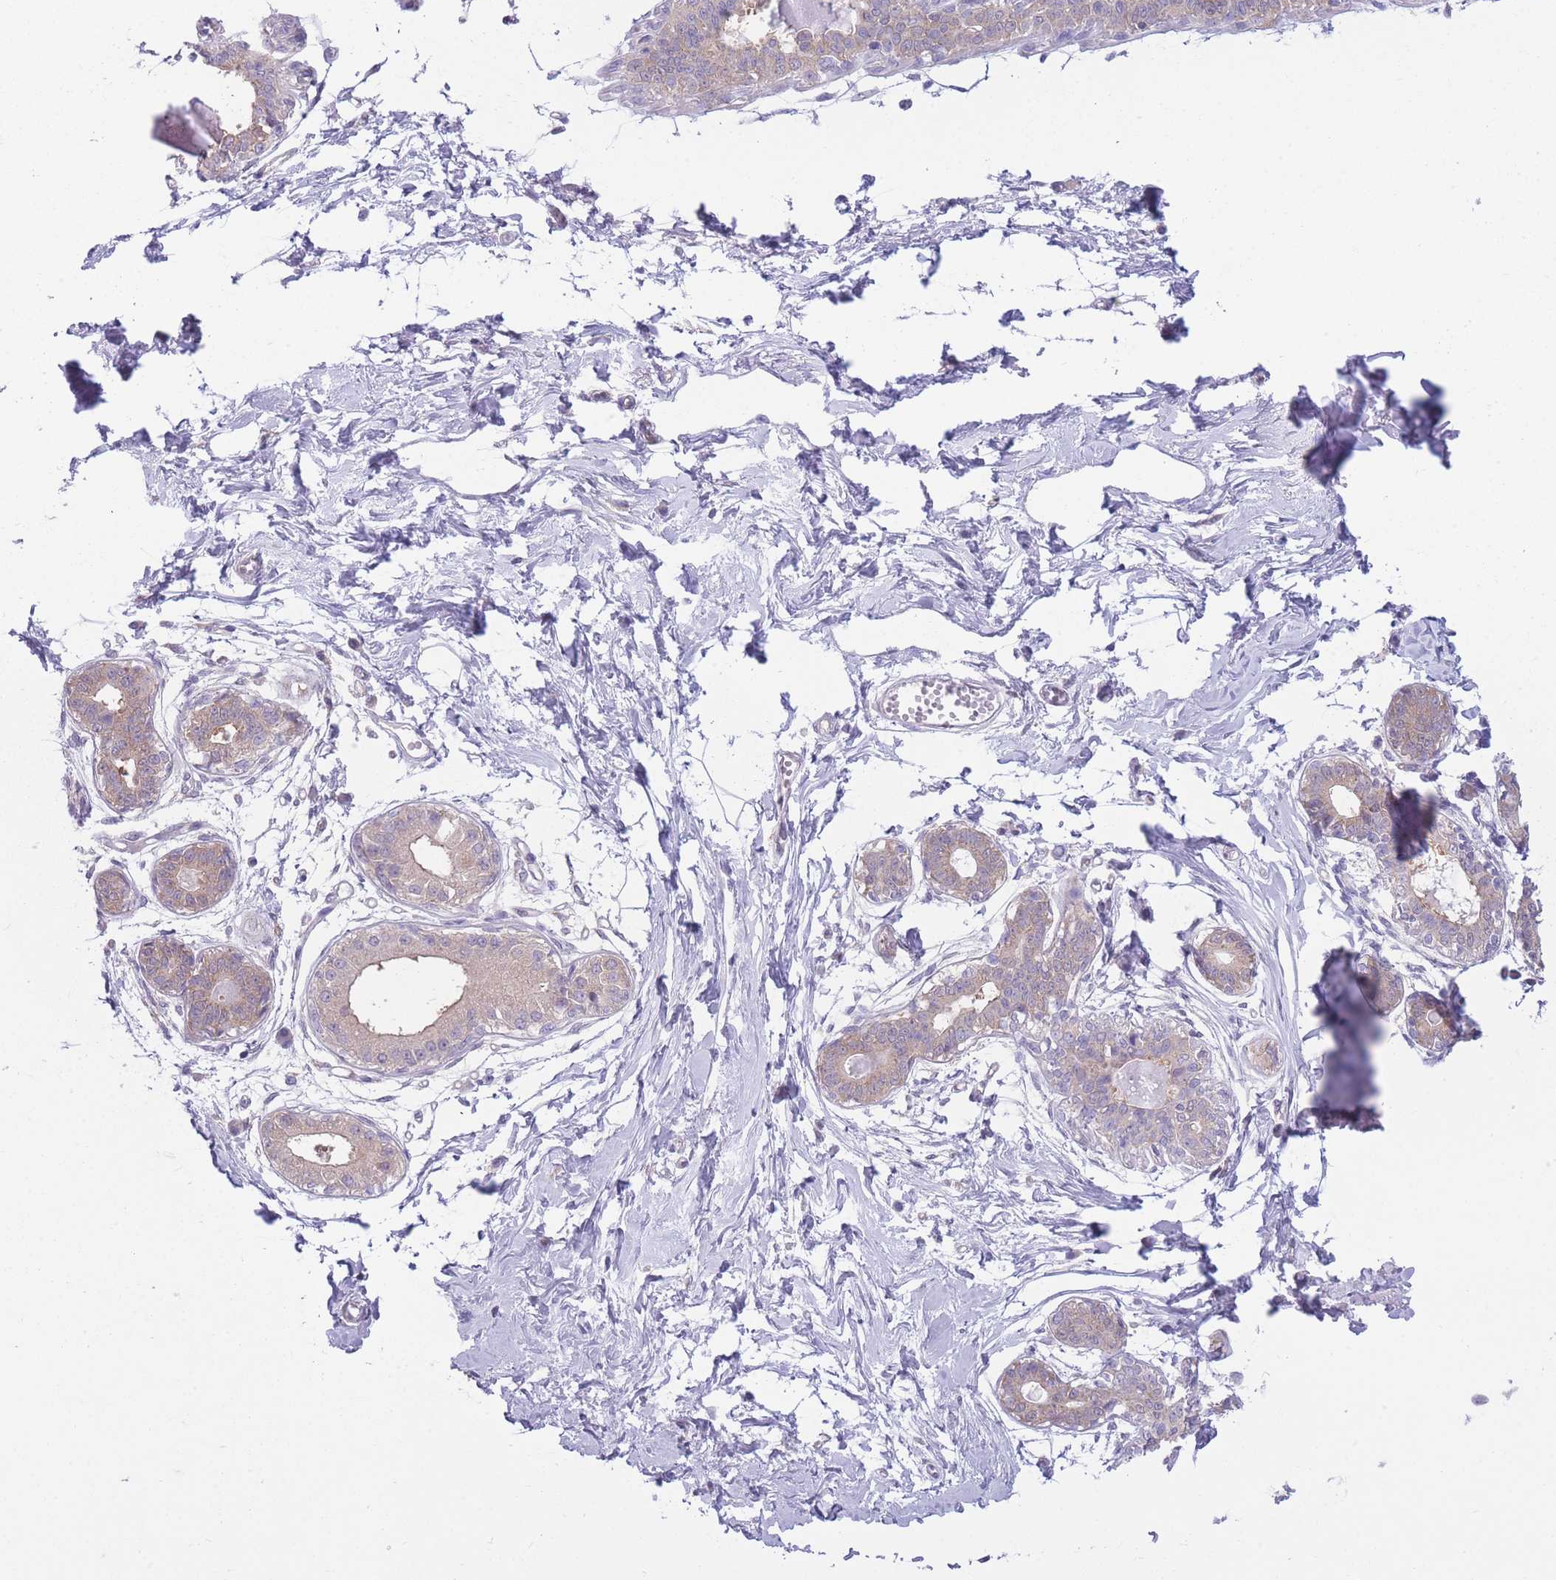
{"staining": {"intensity": "negative", "quantity": "none", "location": "none"}, "tissue": "breast", "cell_type": "Adipocytes", "image_type": "normal", "snomed": [{"axis": "morphology", "description": "Normal tissue, NOS"}, {"axis": "topography", "description": "Breast"}], "caption": "Immunohistochemistry of unremarkable breast demonstrates no positivity in adipocytes.", "gene": "CCT6A", "patient": {"sex": "female", "age": 45}}